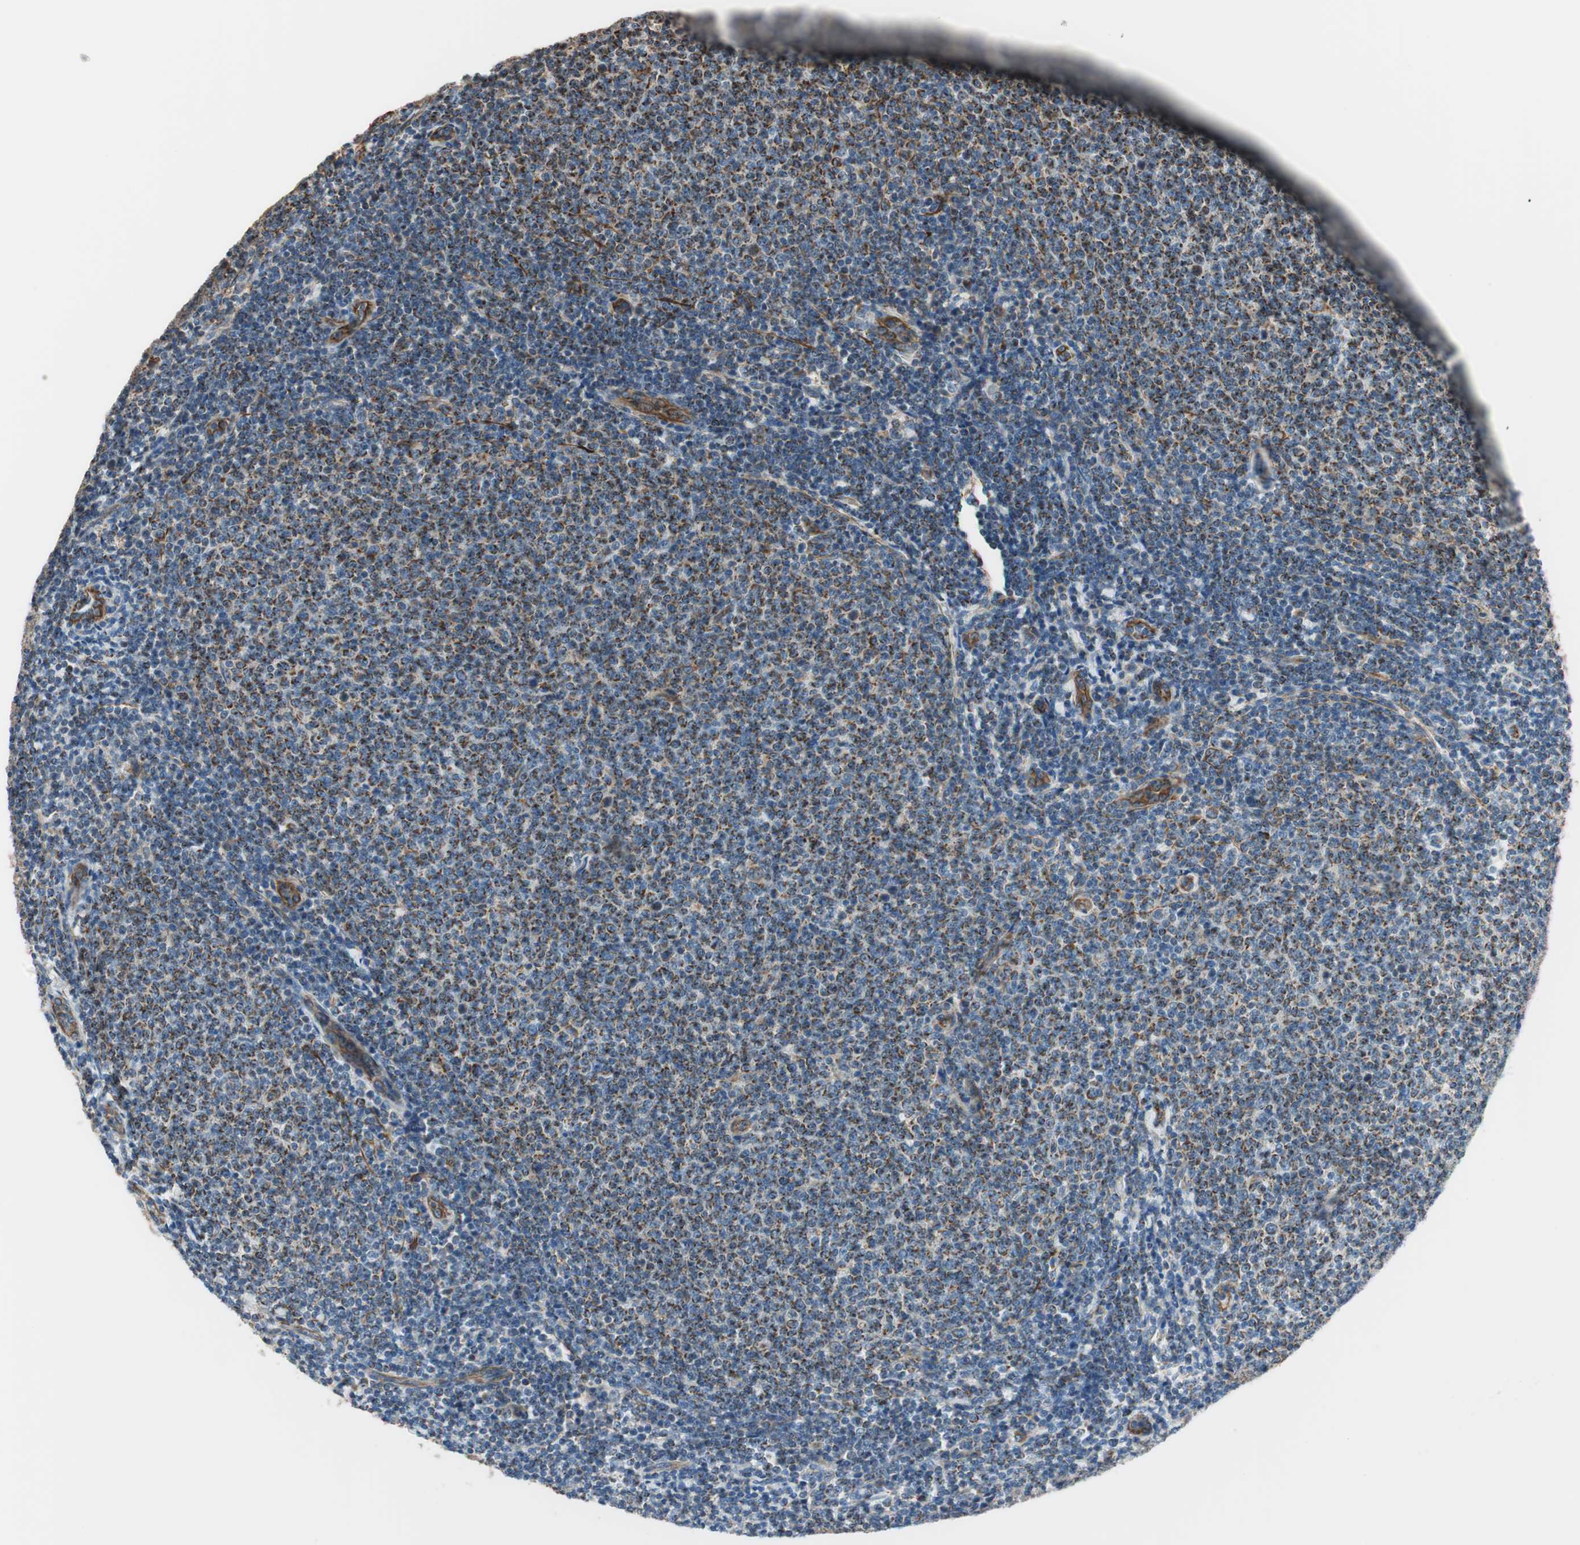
{"staining": {"intensity": "moderate", "quantity": "25%-75%", "location": "cytoplasmic/membranous"}, "tissue": "lymphoma", "cell_type": "Tumor cells", "image_type": "cancer", "snomed": [{"axis": "morphology", "description": "Malignant lymphoma, non-Hodgkin's type, Low grade"}, {"axis": "topography", "description": "Lymph node"}], "caption": "This is a micrograph of IHC staining of lymphoma, which shows moderate positivity in the cytoplasmic/membranous of tumor cells.", "gene": "SRCIN1", "patient": {"sex": "male", "age": 66}}